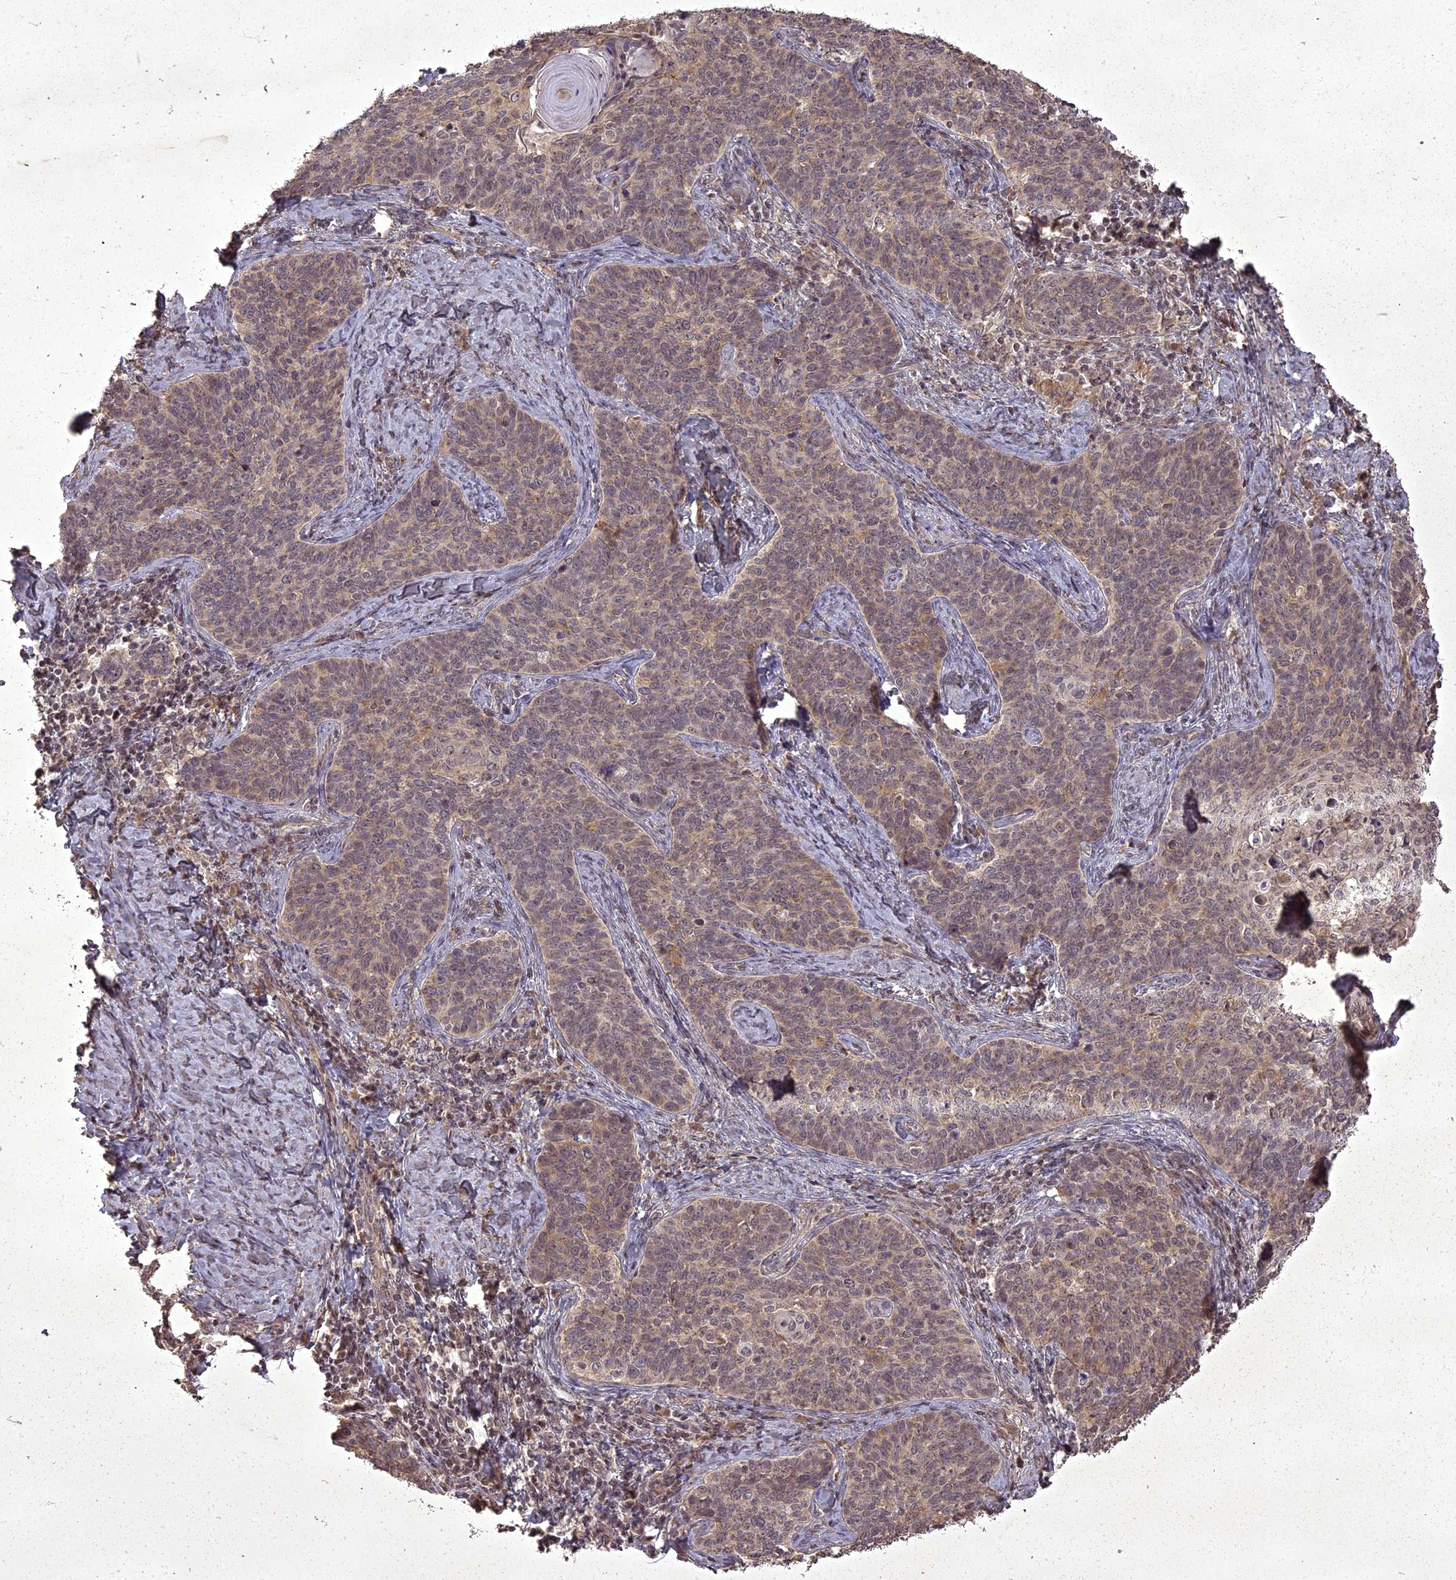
{"staining": {"intensity": "moderate", "quantity": "25%-75%", "location": "cytoplasmic/membranous,nuclear"}, "tissue": "cervical cancer", "cell_type": "Tumor cells", "image_type": "cancer", "snomed": [{"axis": "morphology", "description": "Normal tissue, NOS"}, {"axis": "morphology", "description": "Squamous cell carcinoma, NOS"}, {"axis": "topography", "description": "Cervix"}], "caption": "Cervical squamous cell carcinoma stained with a brown dye displays moderate cytoplasmic/membranous and nuclear positive expression in about 25%-75% of tumor cells.", "gene": "ING5", "patient": {"sex": "female", "age": 39}}